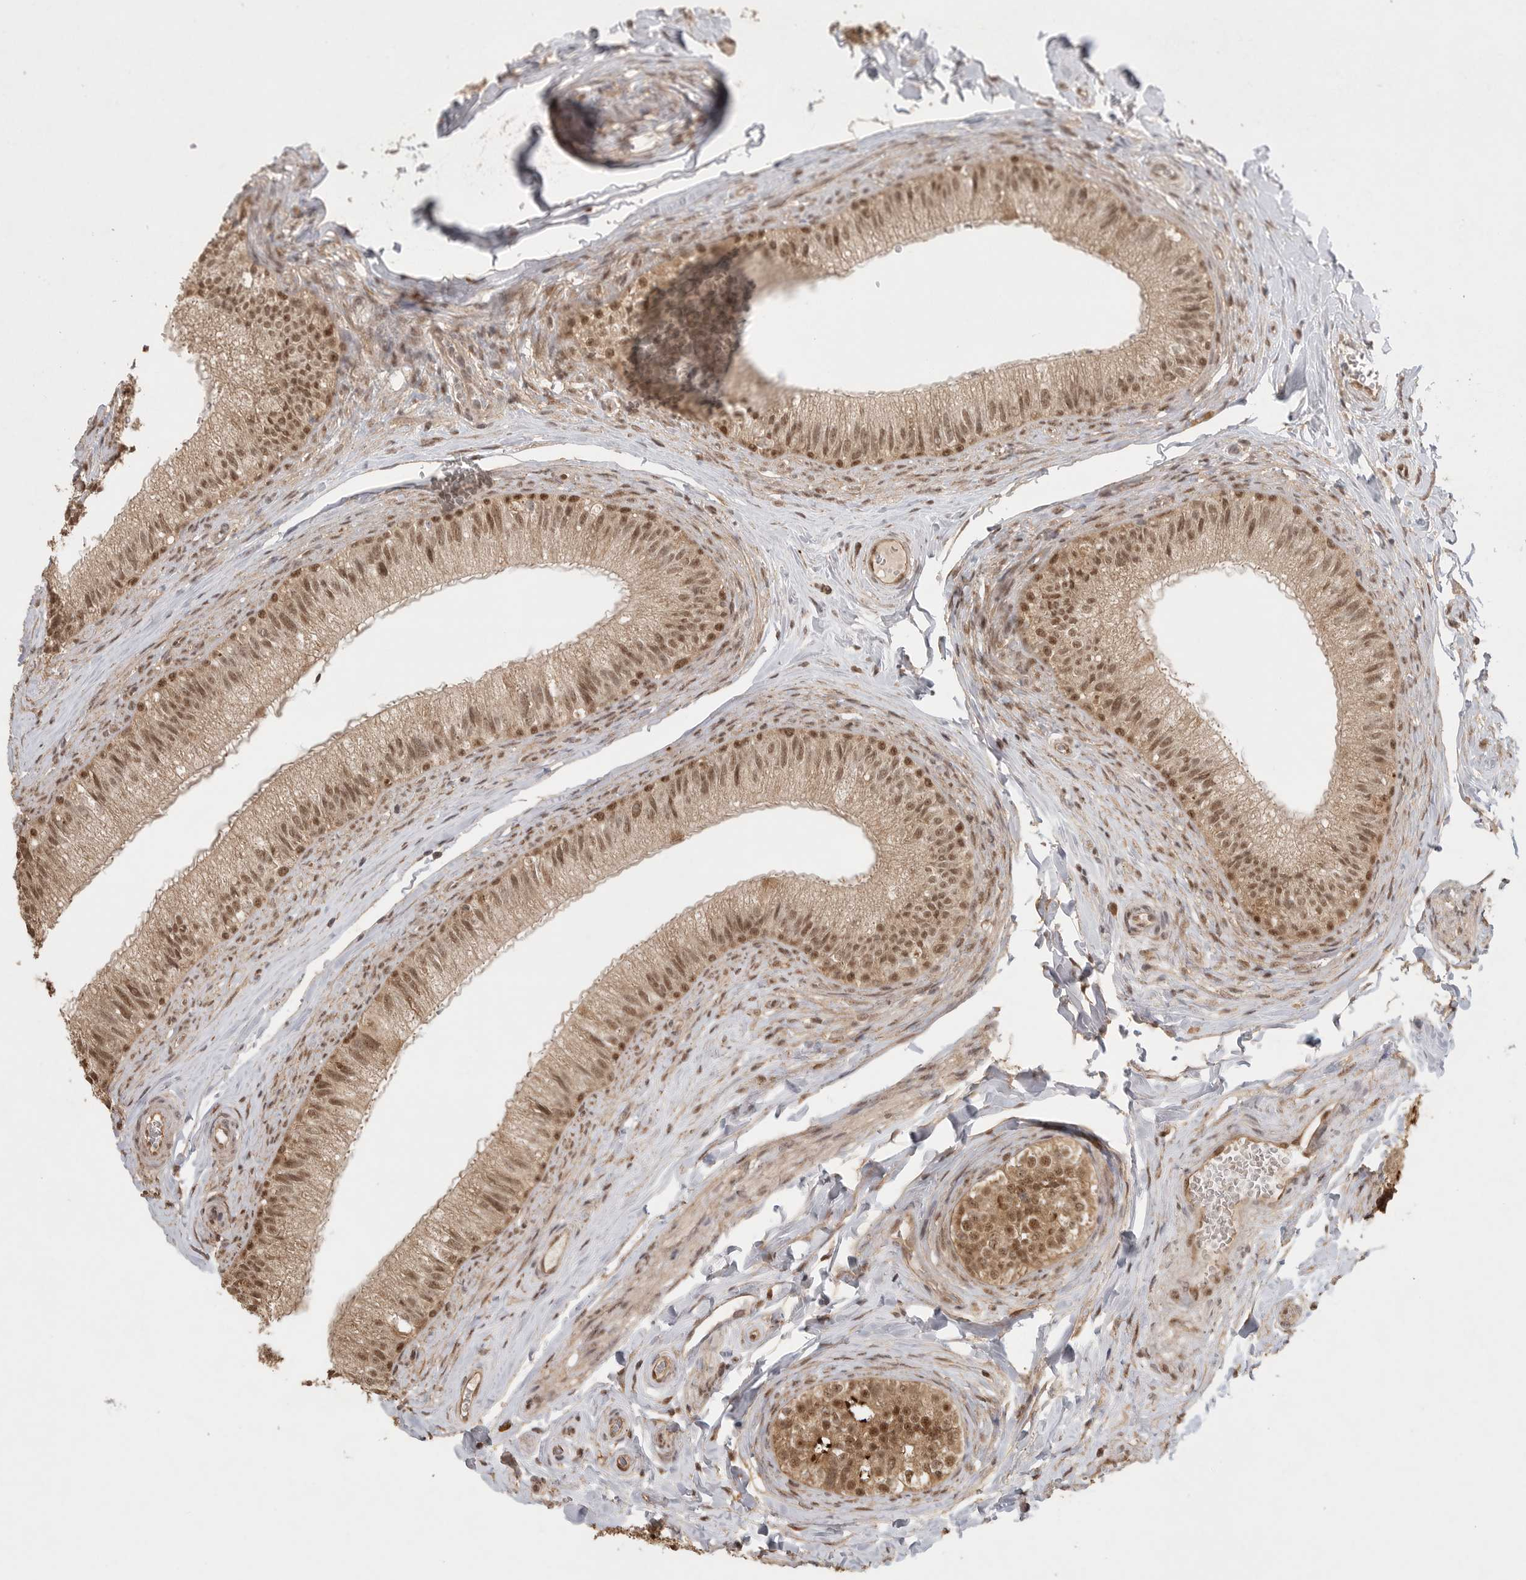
{"staining": {"intensity": "moderate", "quantity": ">75%", "location": "cytoplasmic/membranous,nuclear"}, "tissue": "epididymis", "cell_type": "Glandular cells", "image_type": "normal", "snomed": [{"axis": "morphology", "description": "Normal tissue, NOS"}, {"axis": "topography", "description": "Epididymis"}], "caption": "This micrograph displays benign epididymis stained with immunohistochemistry (IHC) to label a protein in brown. The cytoplasmic/membranous,nuclear of glandular cells show moderate positivity for the protein. Nuclei are counter-stained blue.", "gene": "DFFA", "patient": {"sex": "male", "age": 49}}